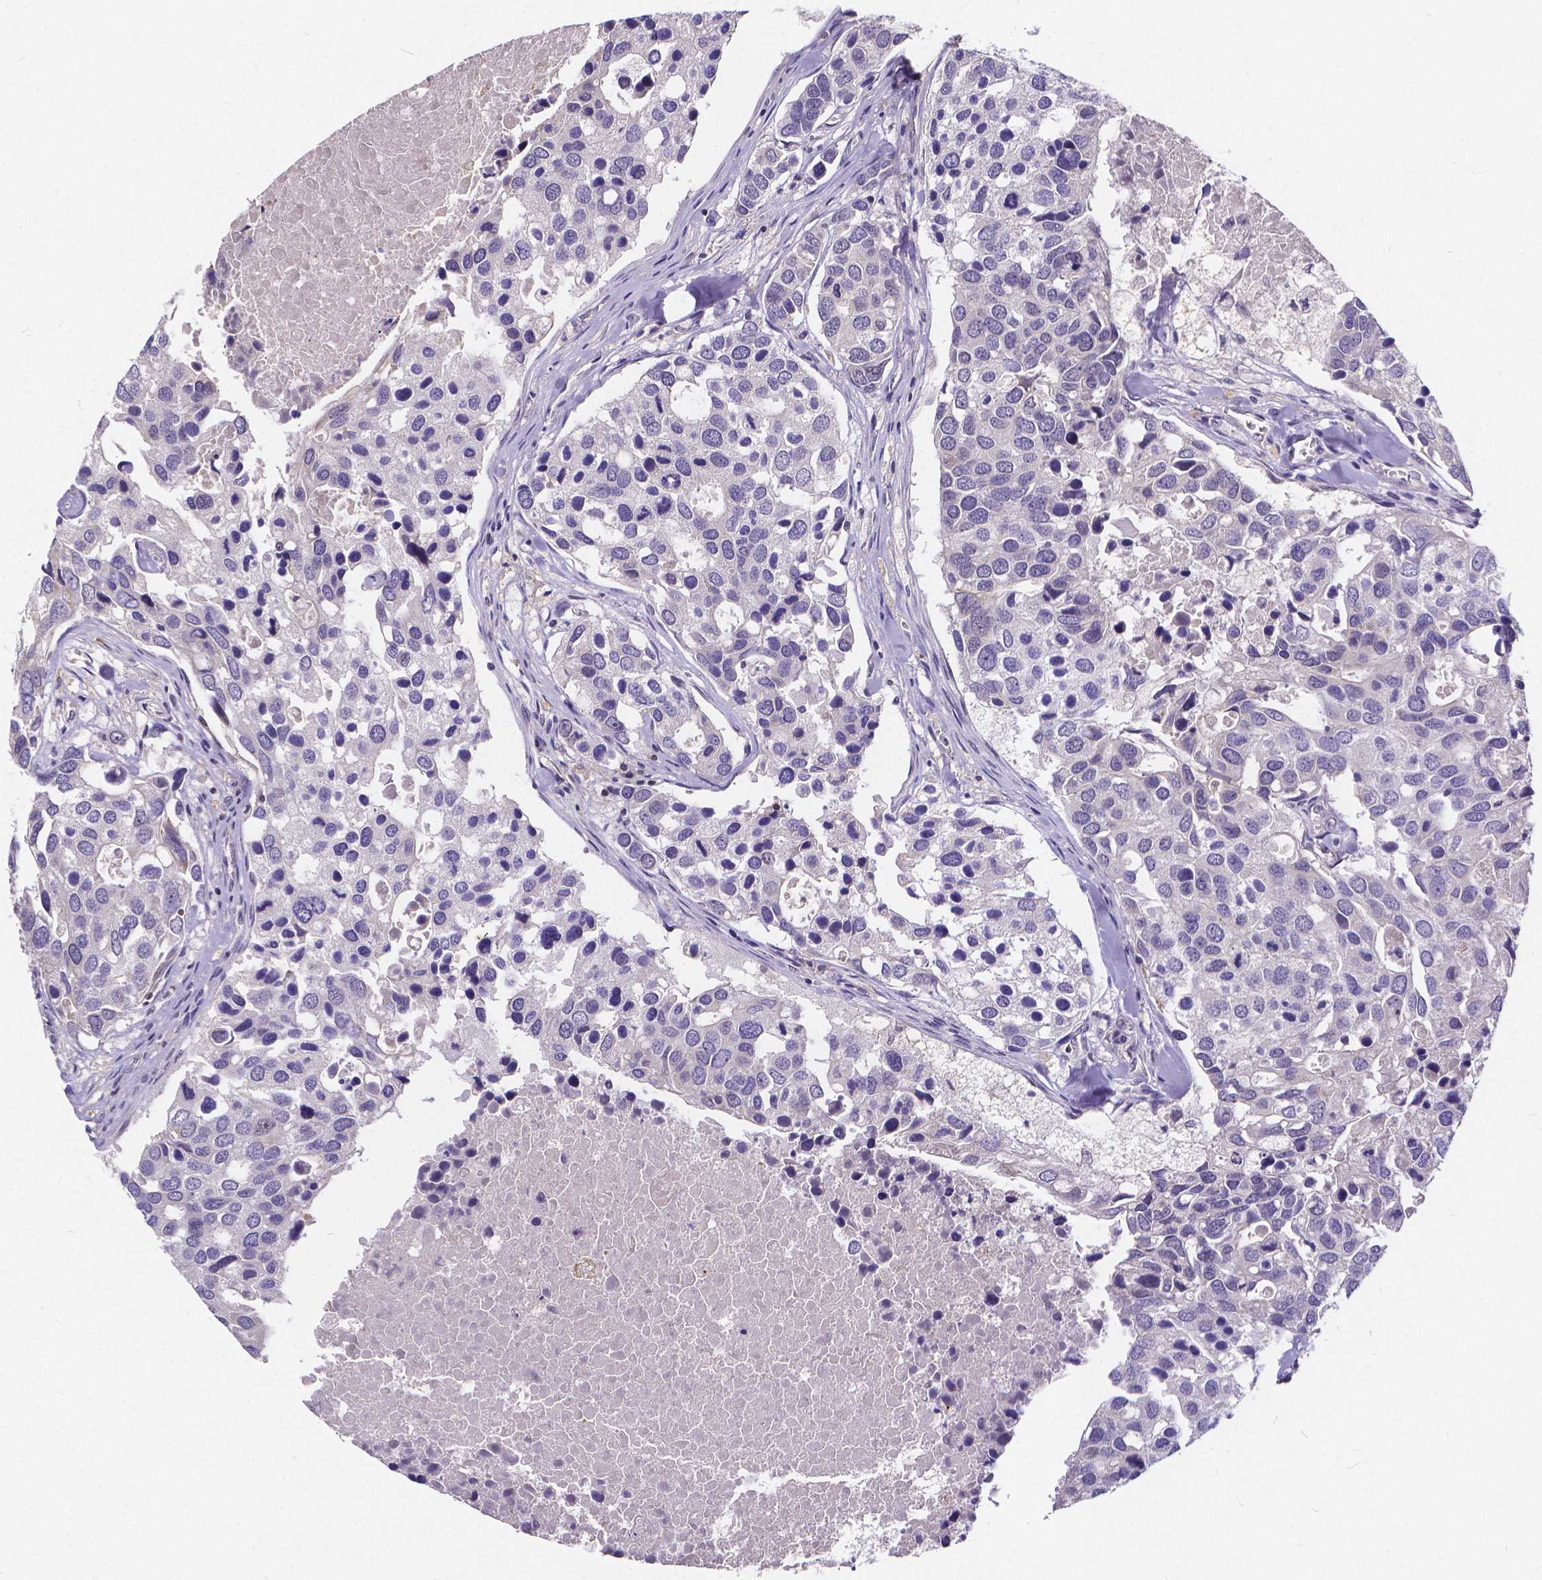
{"staining": {"intensity": "negative", "quantity": "none", "location": "none"}, "tissue": "breast cancer", "cell_type": "Tumor cells", "image_type": "cancer", "snomed": [{"axis": "morphology", "description": "Duct carcinoma"}, {"axis": "topography", "description": "Breast"}], "caption": "Protein analysis of breast cancer exhibits no significant staining in tumor cells.", "gene": "GLRB", "patient": {"sex": "female", "age": 83}}